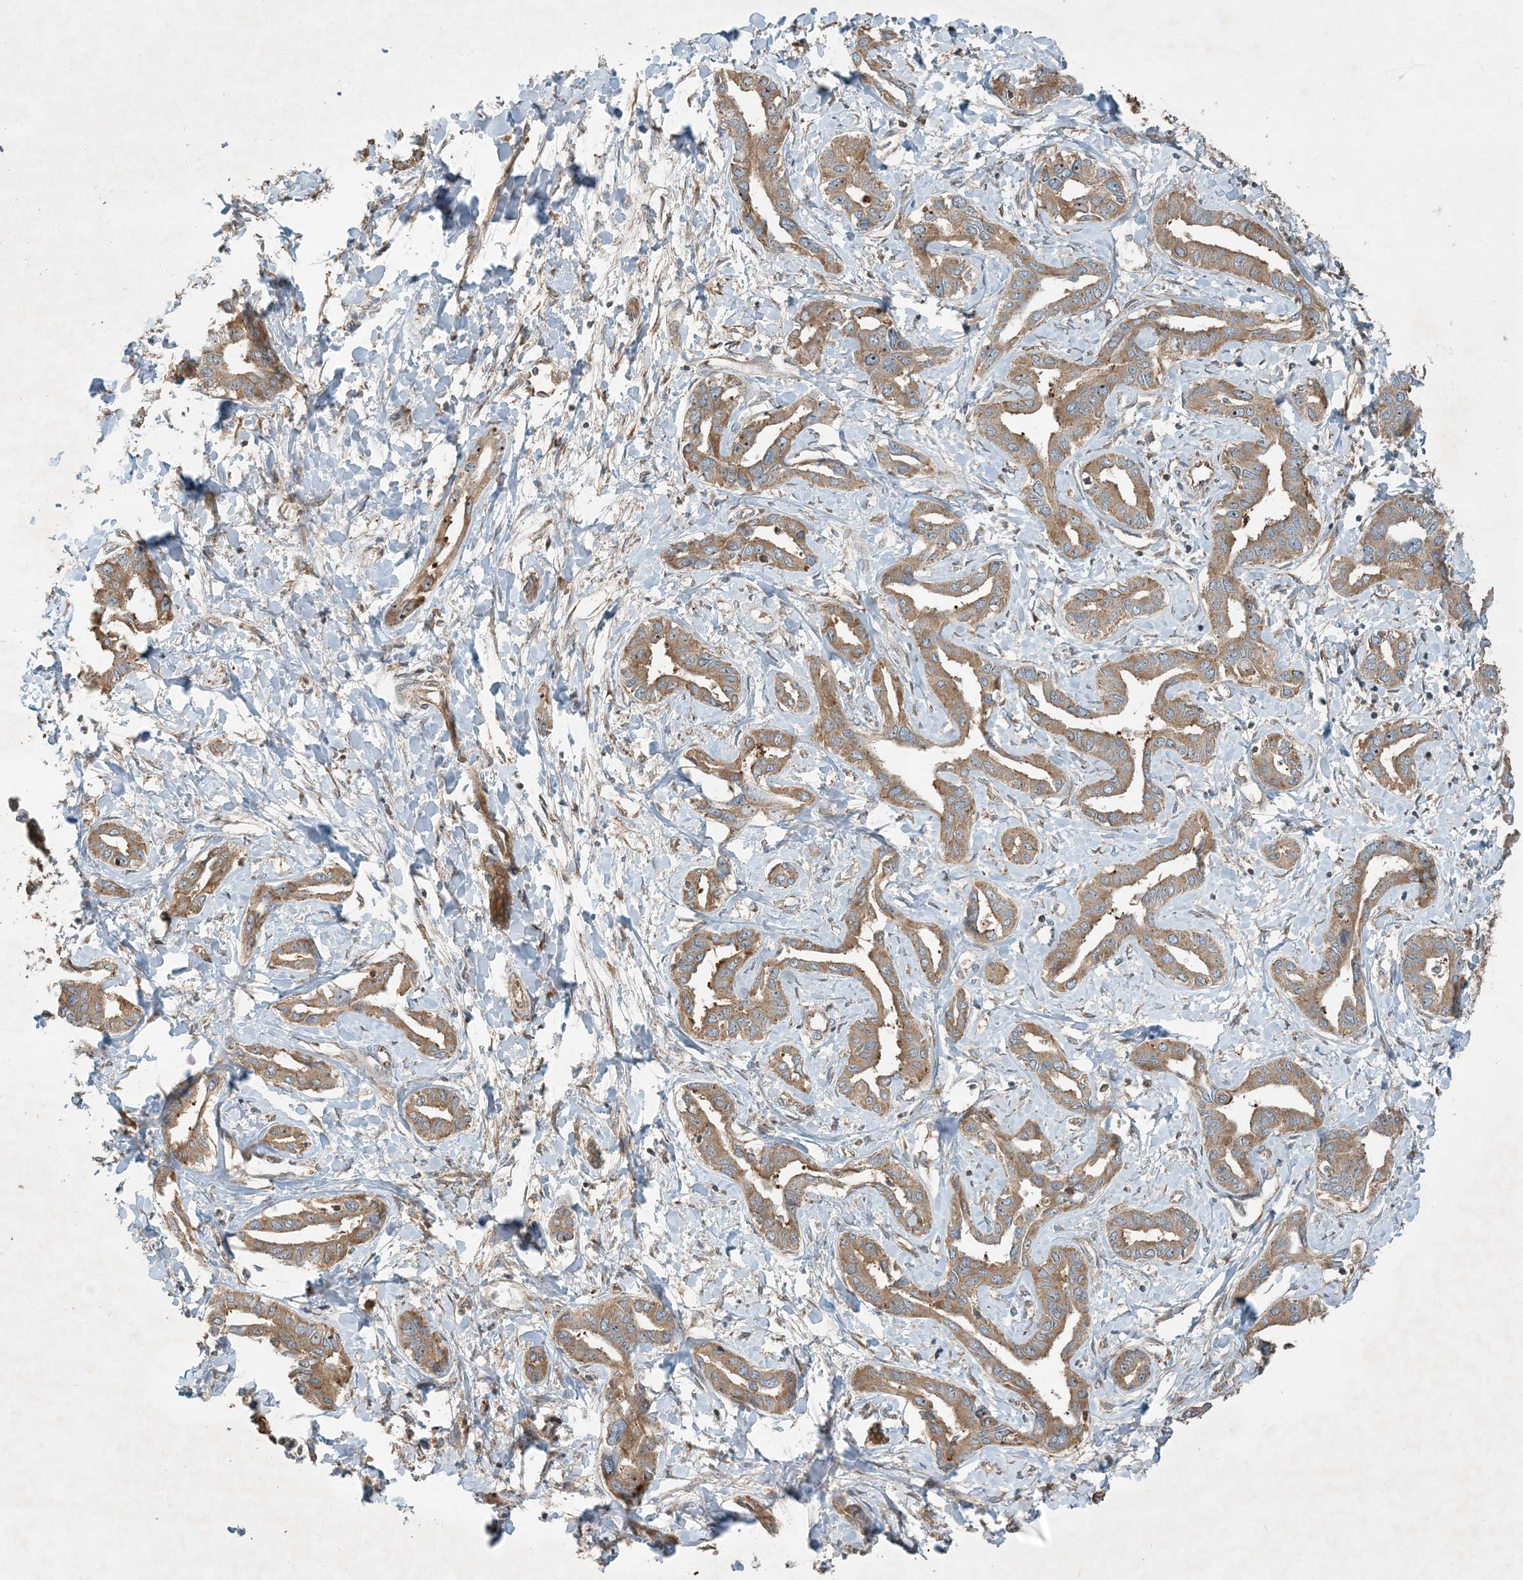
{"staining": {"intensity": "moderate", "quantity": ">75%", "location": "cytoplasmic/membranous"}, "tissue": "liver cancer", "cell_type": "Tumor cells", "image_type": "cancer", "snomed": [{"axis": "morphology", "description": "Cholangiocarcinoma"}, {"axis": "topography", "description": "Liver"}], "caption": "Immunohistochemistry (IHC) histopathology image of neoplastic tissue: liver cancer (cholangiocarcinoma) stained using immunohistochemistry shows medium levels of moderate protein expression localized specifically in the cytoplasmic/membranous of tumor cells, appearing as a cytoplasmic/membranous brown color.", "gene": "COMMD8", "patient": {"sex": "male", "age": 59}}